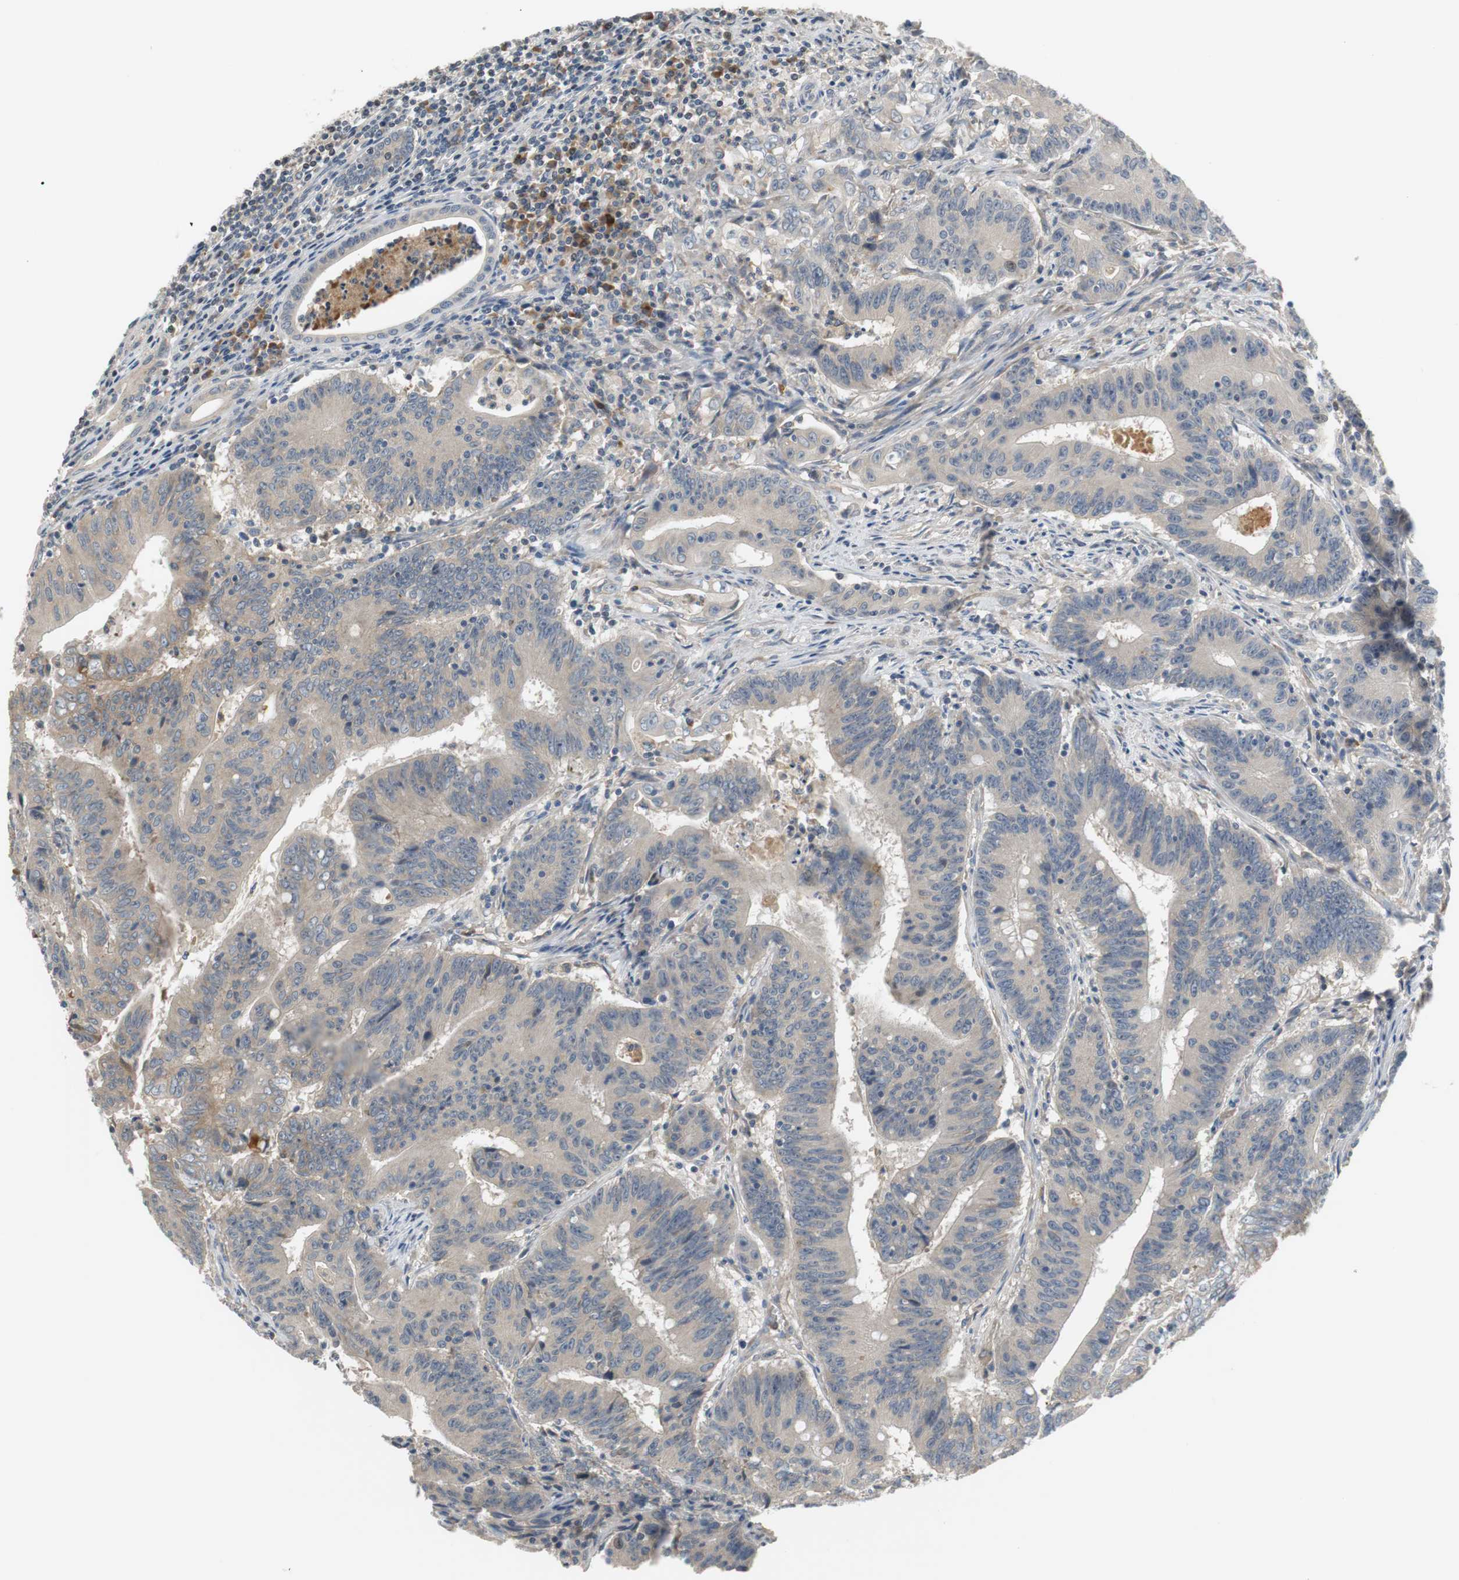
{"staining": {"intensity": "weak", "quantity": ">75%", "location": "cytoplasmic/membranous"}, "tissue": "colorectal cancer", "cell_type": "Tumor cells", "image_type": "cancer", "snomed": [{"axis": "morphology", "description": "Adenocarcinoma, NOS"}, {"axis": "topography", "description": "Colon"}], "caption": "The histopathology image shows a brown stain indicating the presence of a protein in the cytoplasmic/membranous of tumor cells in colorectal cancer (adenocarcinoma).", "gene": "C4A", "patient": {"sex": "male", "age": 45}}